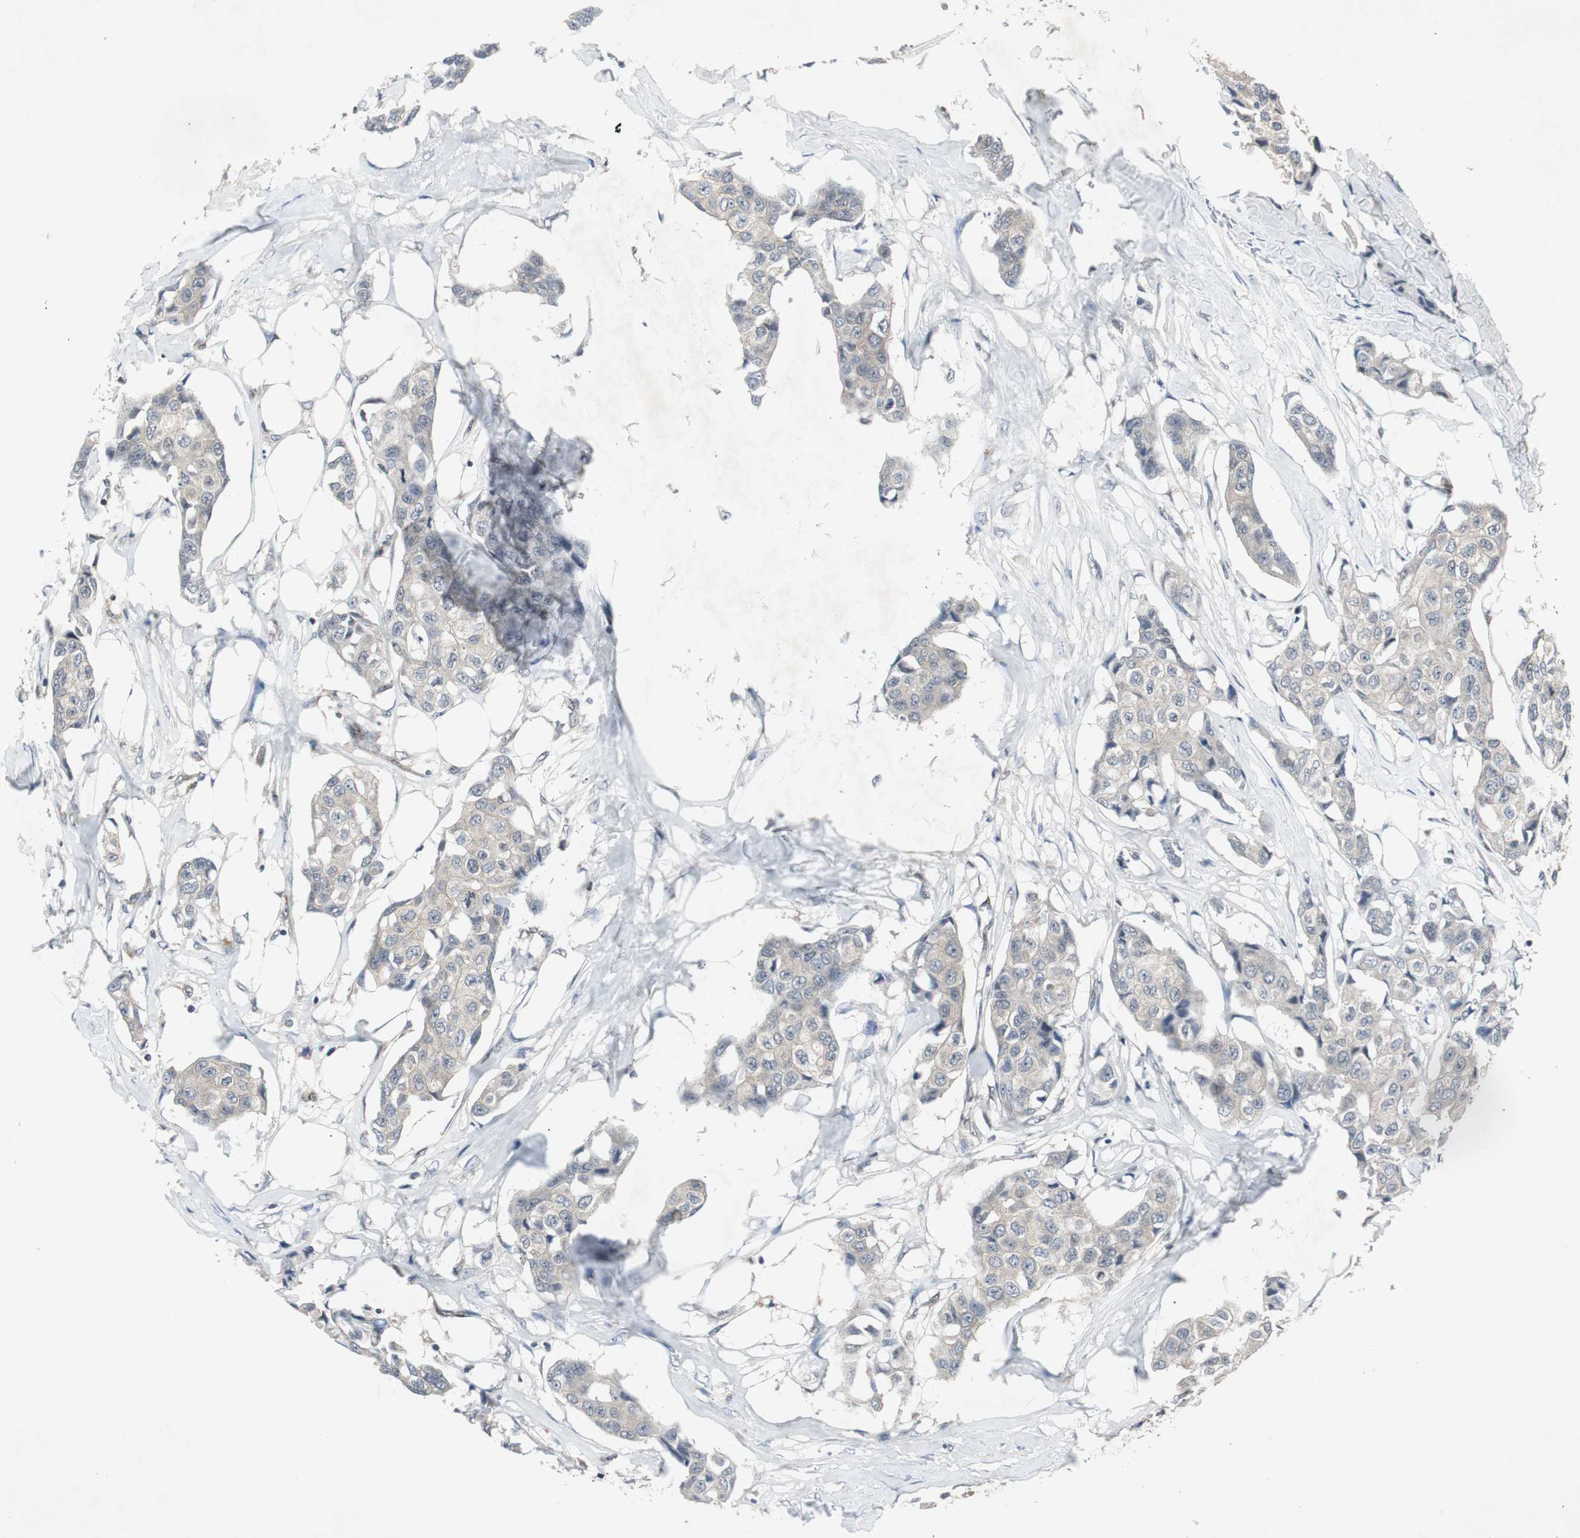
{"staining": {"intensity": "weak", "quantity": "25%-75%", "location": "cytoplasmic/membranous"}, "tissue": "breast cancer", "cell_type": "Tumor cells", "image_type": "cancer", "snomed": [{"axis": "morphology", "description": "Duct carcinoma"}, {"axis": "topography", "description": "Breast"}], "caption": "Invasive ductal carcinoma (breast) tissue shows weak cytoplasmic/membranous positivity in approximately 25%-75% of tumor cells", "gene": "SMAD1", "patient": {"sex": "female", "age": 80}}